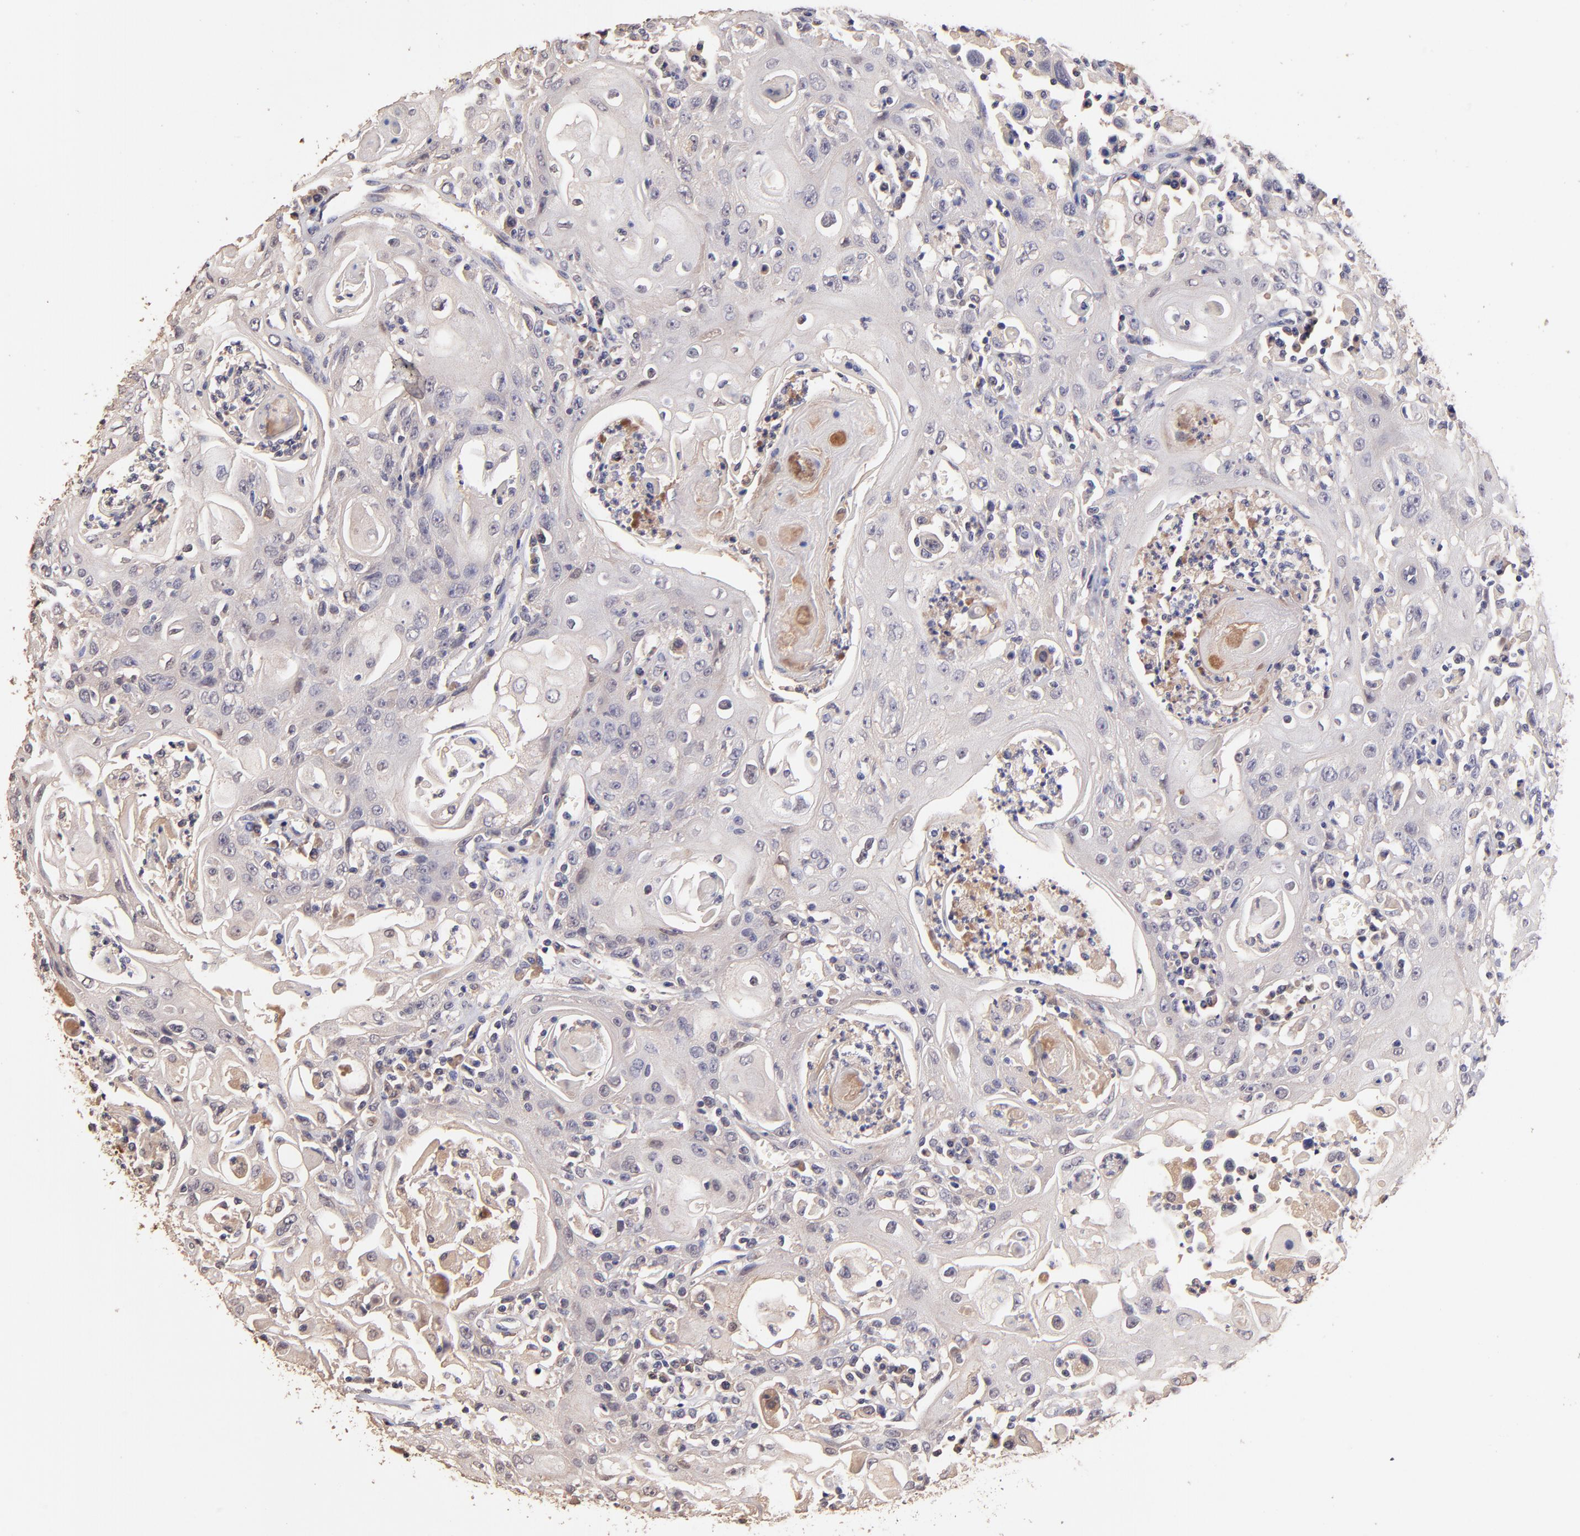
{"staining": {"intensity": "negative", "quantity": "none", "location": "none"}, "tissue": "head and neck cancer", "cell_type": "Tumor cells", "image_type": "cancer", "snomed": [{"axis": "morphology", "description": "Squamous cell carcinoma, NOS"}, {"axis": "topography", "description": "Oral tissue"}, {"axis": "topography", "description": "Head-Neck"}], "caption": "Immunohistochemical staining of head and neck squamous cell carcinoma shows no significant expression in tumor cells. (DAB immunohistochemistry (IHC) visualized using brightfield microscopy, high magnification).", "gene": "RNASEL", "patient": {"sex": "female", "age": 76}}